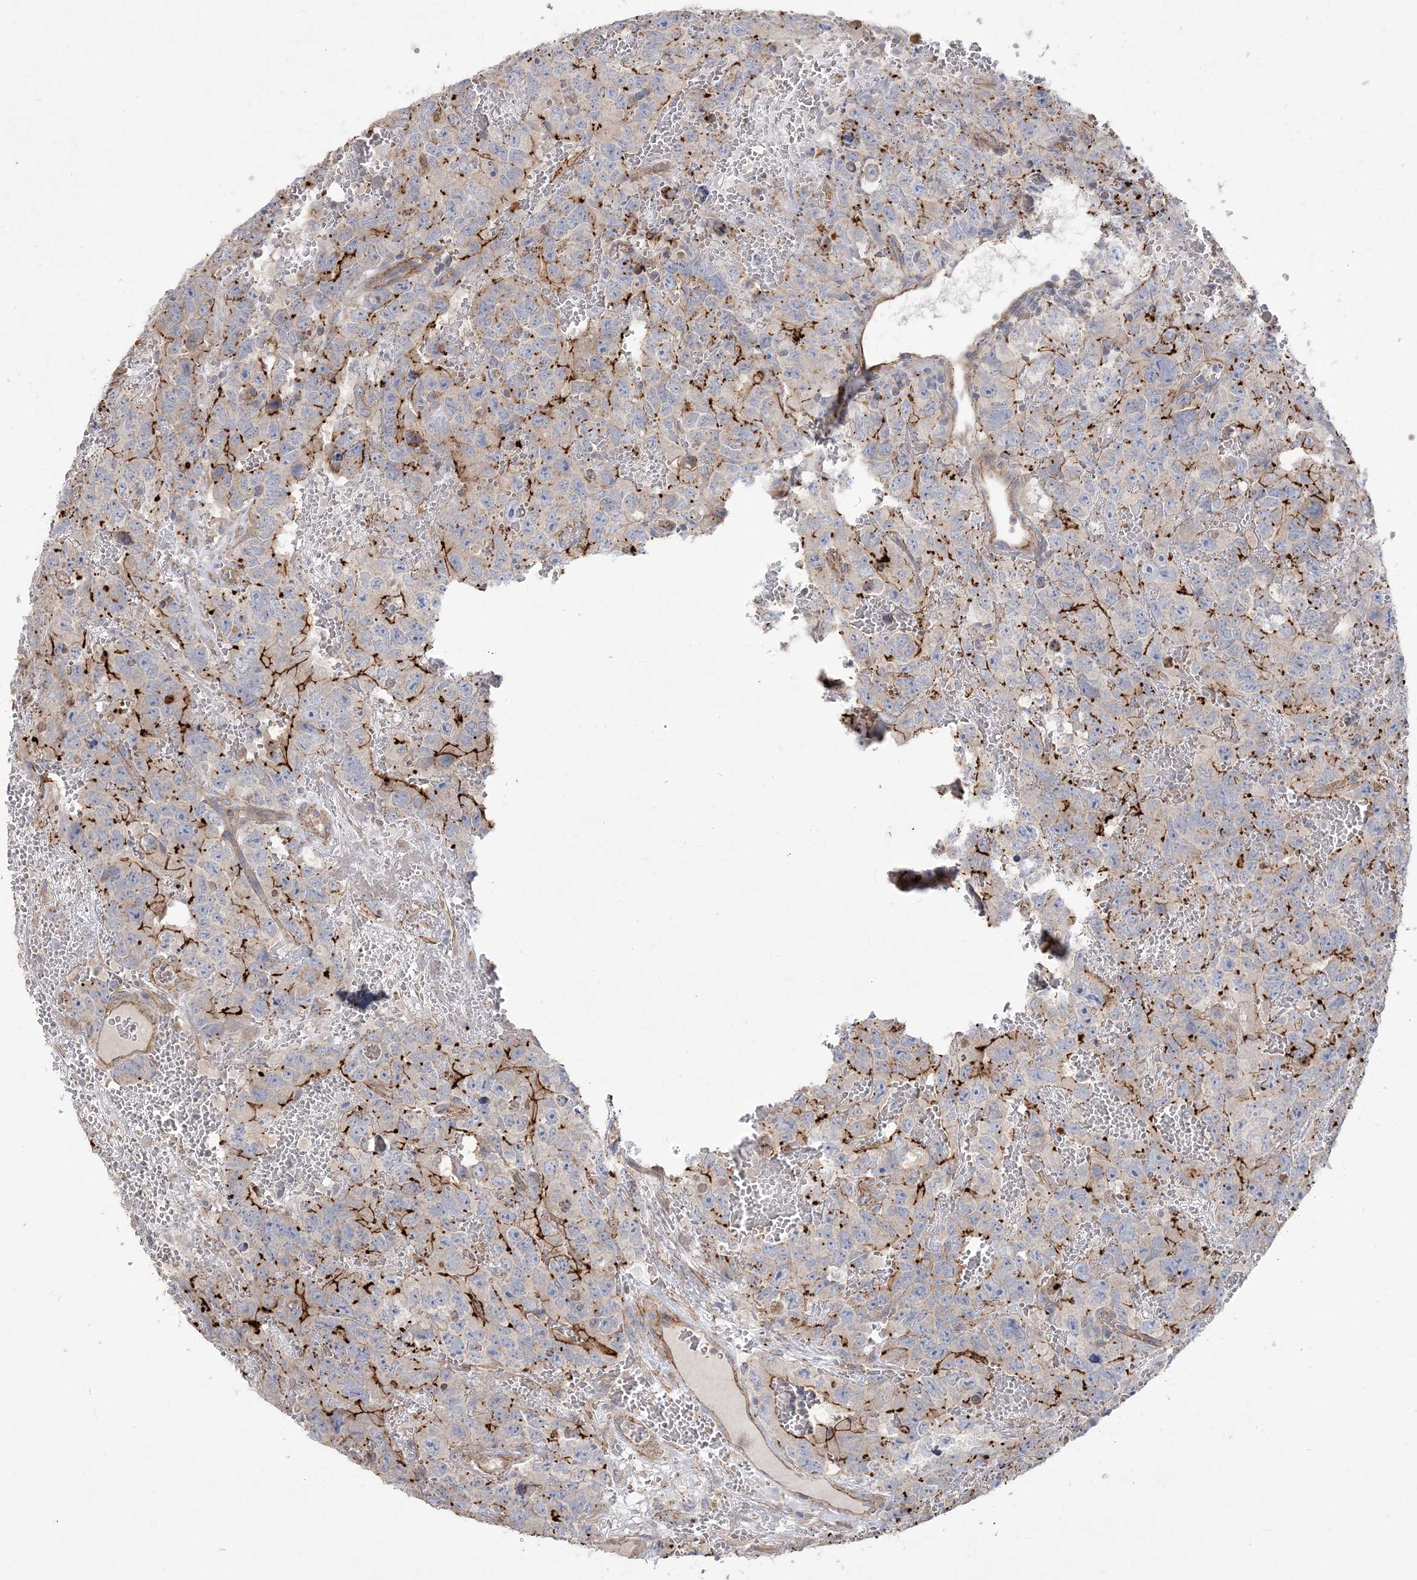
{"staining": {"intensity": "moderate", "quantity": "25%-75%", "location": "cytoplasmic/membranous"}, "tissue": "testis cancer", "cell_type": "Tumor cells", "image_type": "cancer", "snomed": [{"axis": "morphology", "description": "Carcinoma, Embryonal, NOS"}, {"axis": "topography", "description": "Testis"}], "caption": "There is medium levels of moderate cytoplasmic/membranous expression in tumor cells of testis cancer, as demonstrated by immunohistochemical staining (brown color).", "gene": "PIGC", "patient": {"sex": "male", "age": 45}}